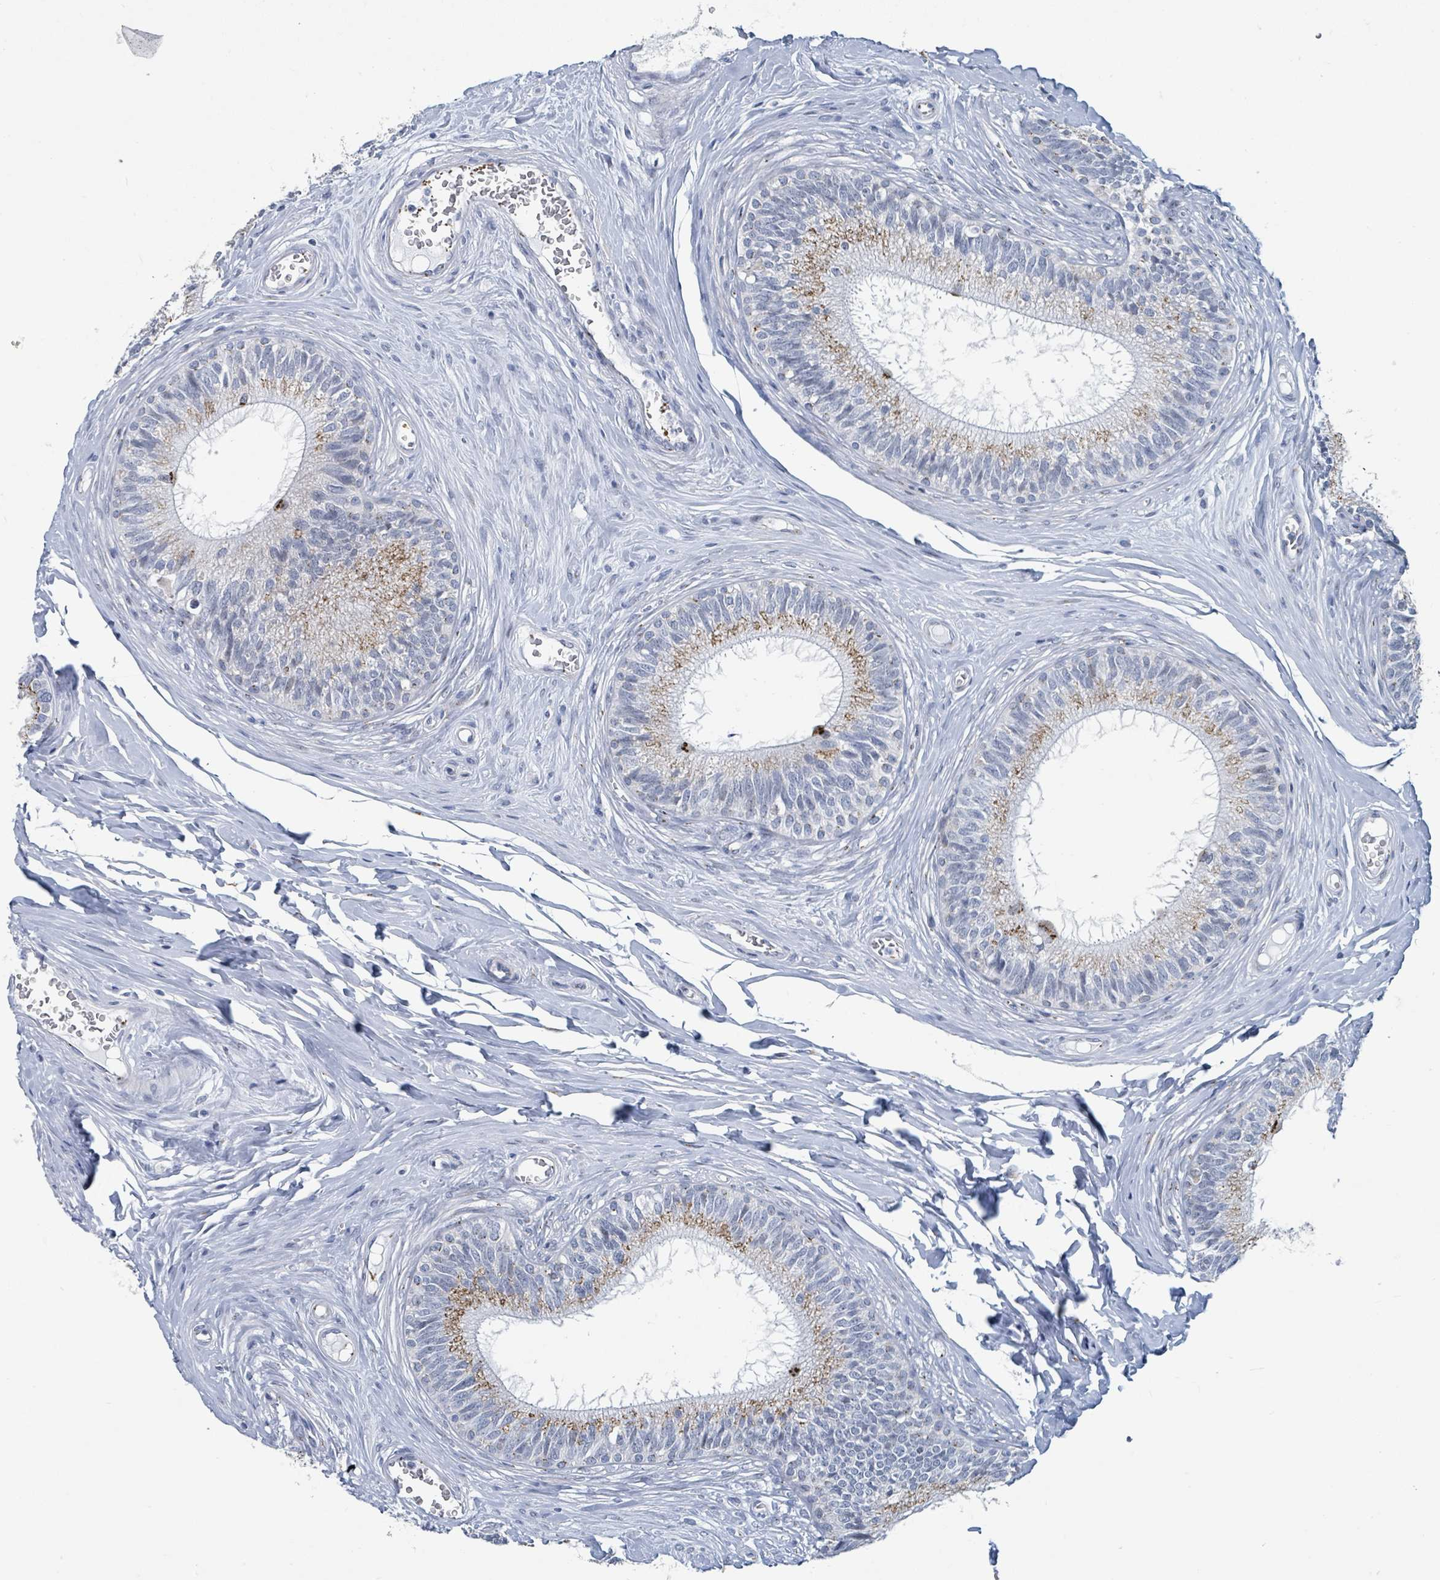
{"staining": {"intensity": "moderate", "quantity": "25%-75%", "location": "cytoplasmic/membranous"}, "tissue": "epididymis", "cell_type": "Glandular cells", "image_type": "normal", "snomed": [{"axis": "morphology", "description": "Normal tissue, NOS"}, {"axis": "topography", "description": "Epididymis"}], "caption": "Protein staining by immunohistochemistry (IHC) demonstrates moderate cytoplasmic/membranous expression in approximately 25%-75% of glandular cells in normal epididymis.", "gene": "DCAF5", "patient": {"sex": "male", "age": 33}}